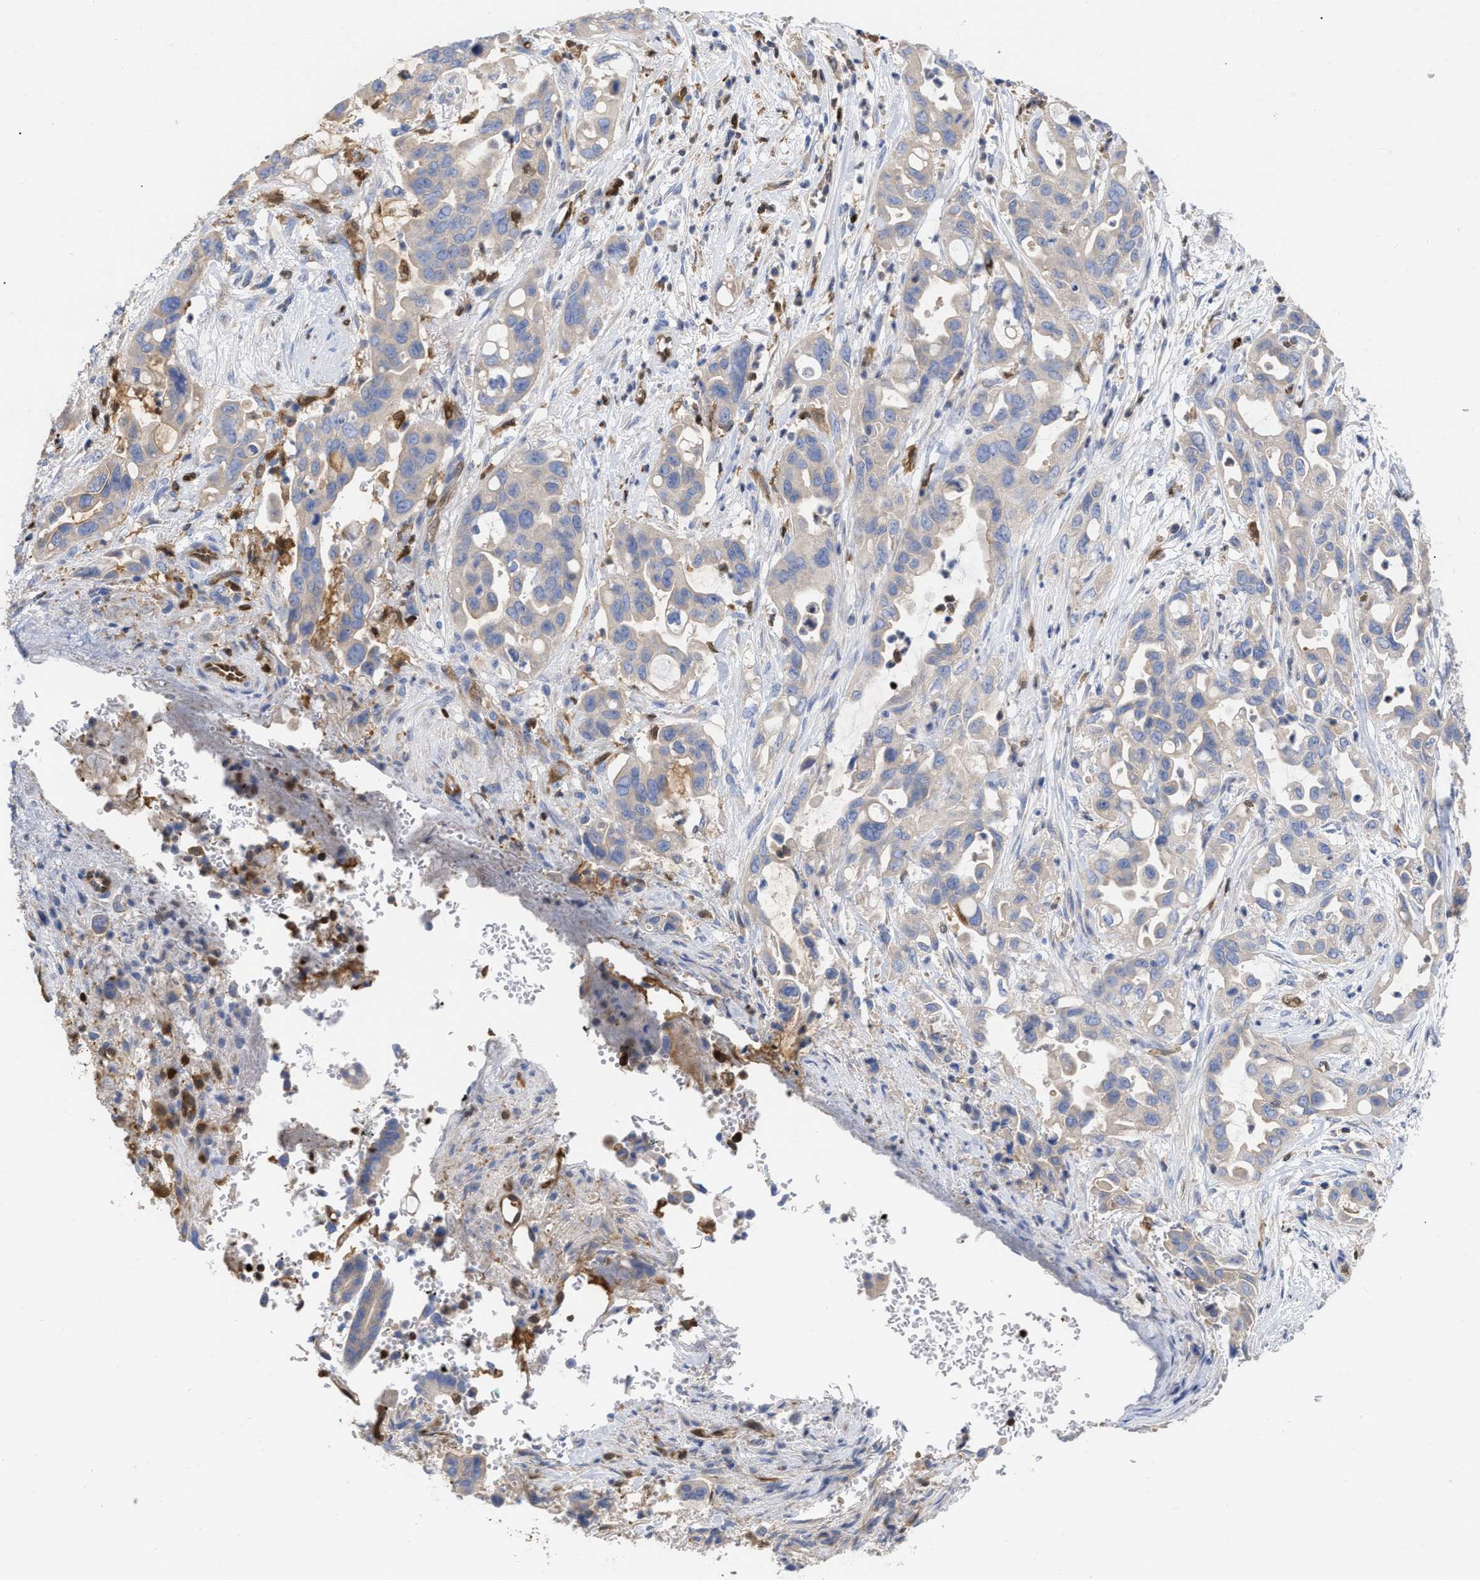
{"staining": {"intensity": "negative", "quantity": "none", "location": "none"}, "tissue": "pancreatic cancer", "cell_type": "Tumor cells", "image_type": "cancer", "snomed": [{"axis": "morphology", "description": "Adenocarcinoma, NOS"}, {"axis": "topography", "description": "Pancreas"}], "caption": "There is no significant staining in tumor cells of pancreatic adenocarcinoma.", "gene": "GIMAP4", "patient": {"sex": "female", "age": 70}}